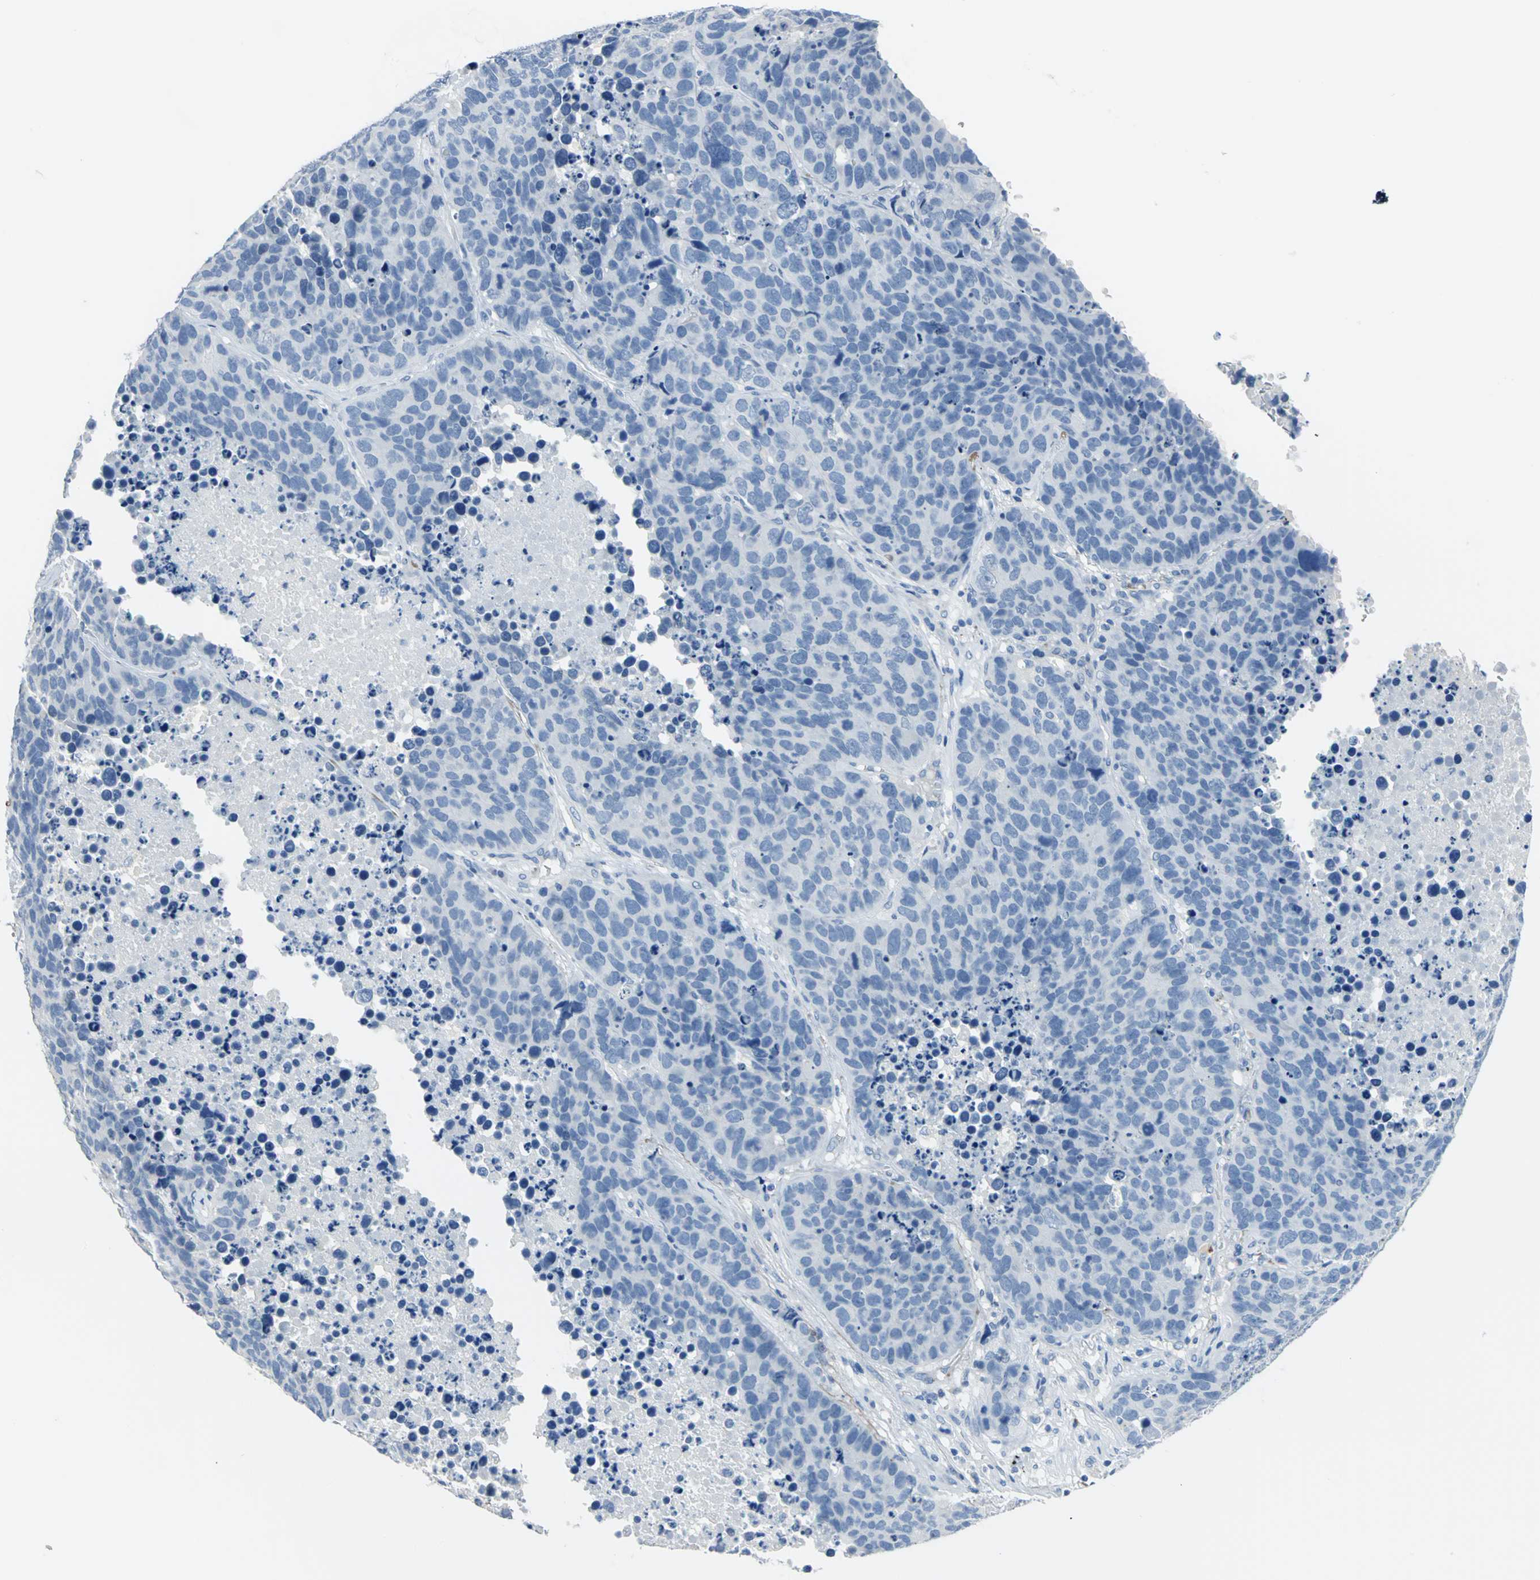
{"staining": {"intensity": "negative", "quantity": "none", "location": "none"}, "tissue": "carcinoid", "cell_type": "Tumor cells", "image_type": "cancer", "snomed": [{"axis": "morphology", "description": "Carcinoid, malignant, NOS"}, {"axis": "topography", "description": "Lung"}], "caption": "Histopathology image shows no protein staining in tumor cells of carcinoid tissue.", "gene": "PKLR", "patient": {"sex": "male", "age": 60}}